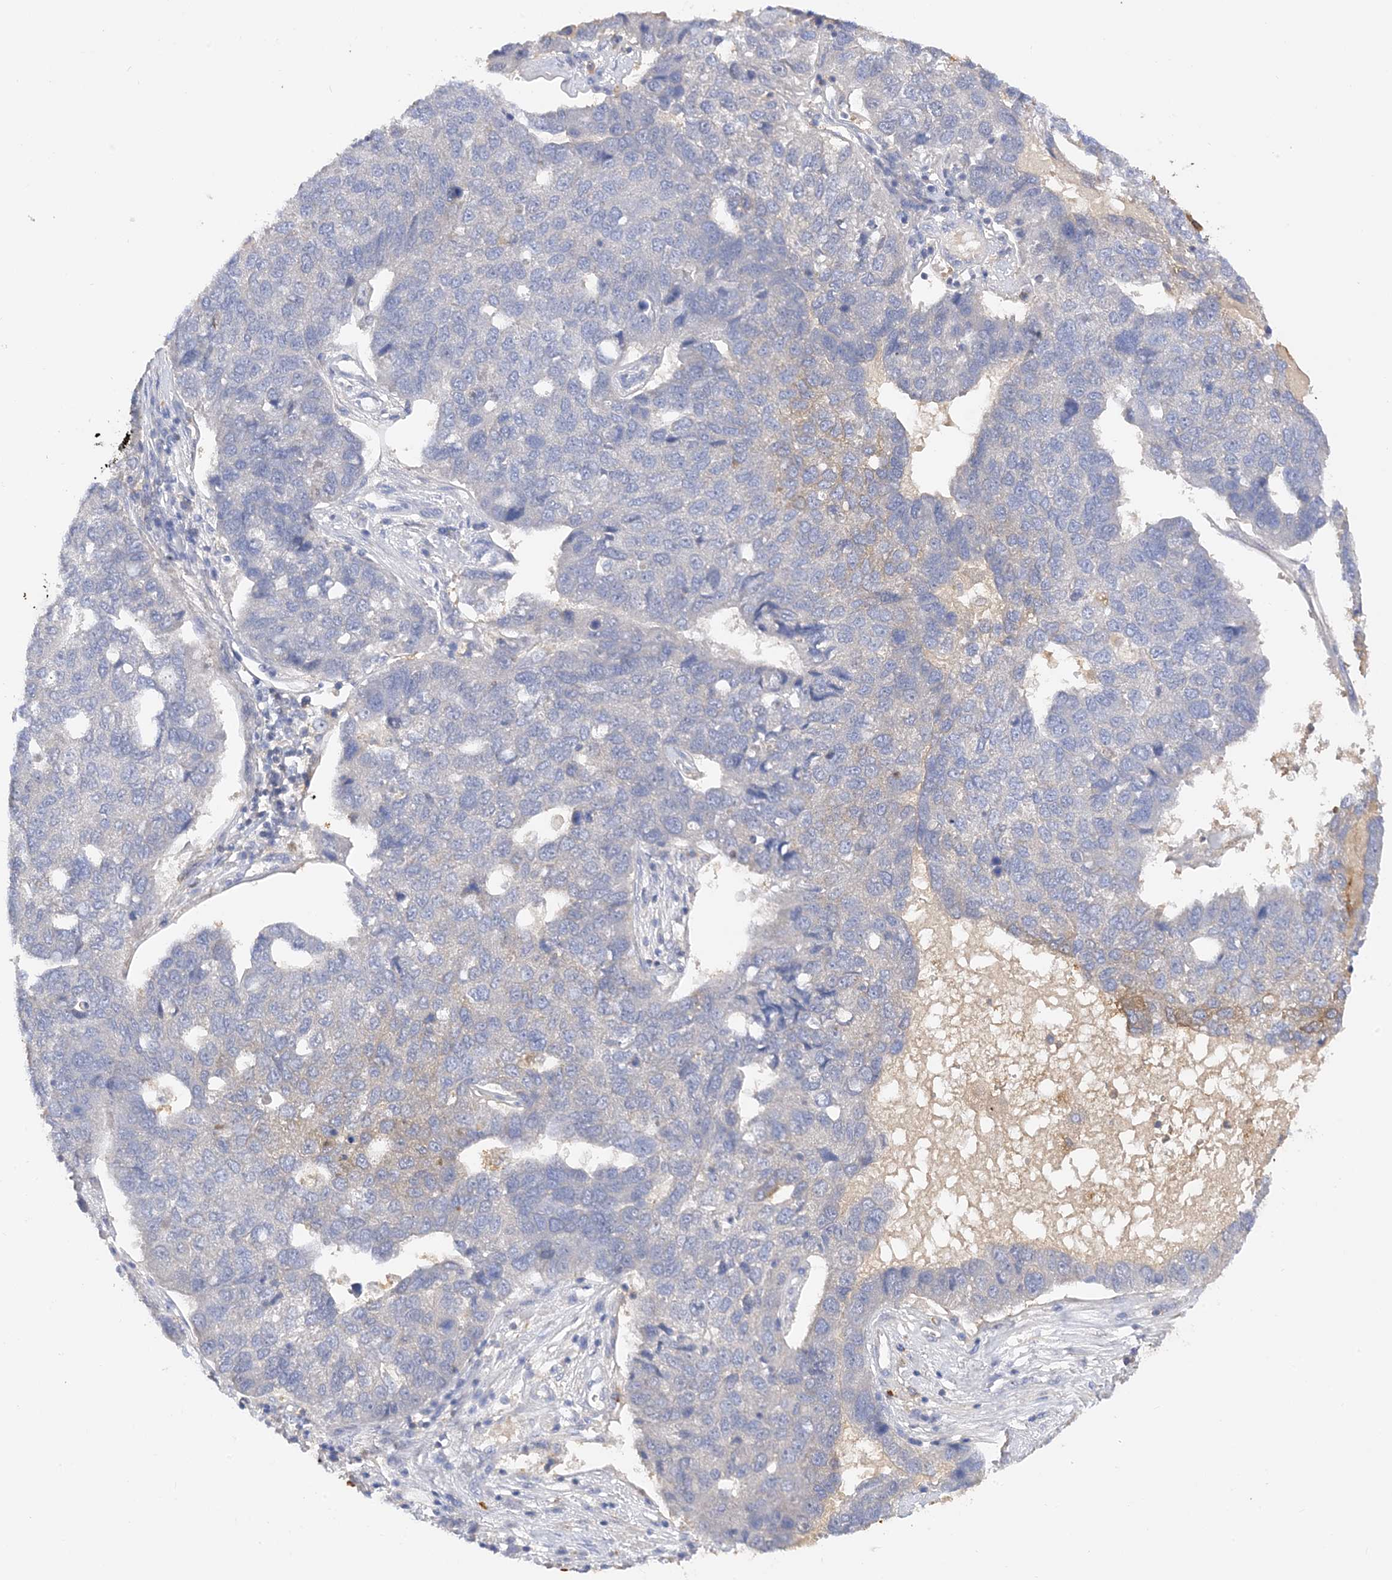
{"staining": {"intensity": "negative", "quantity": "none", "location": "none"}, "tissue": "pancreatic cancer", "cell_type": "Tumor cells", "image_type": "cancer", "snomed": [{"axis": "morphology", "description": "Adenocarcinoma, NOS"}, {"axis": "topography", "description": "Pancreas"}], "caption": "Immunohistochemistry image of neoplastic tissue: human pancreatic adenocarcinoma stained with DAB (3,3'-diaminobenzidine) exhibits no significant protein expression in tumor cells. Nuclei are stained in blue.", "gene": "ARV1", "patient": {"sex": "female", "age": 61}}